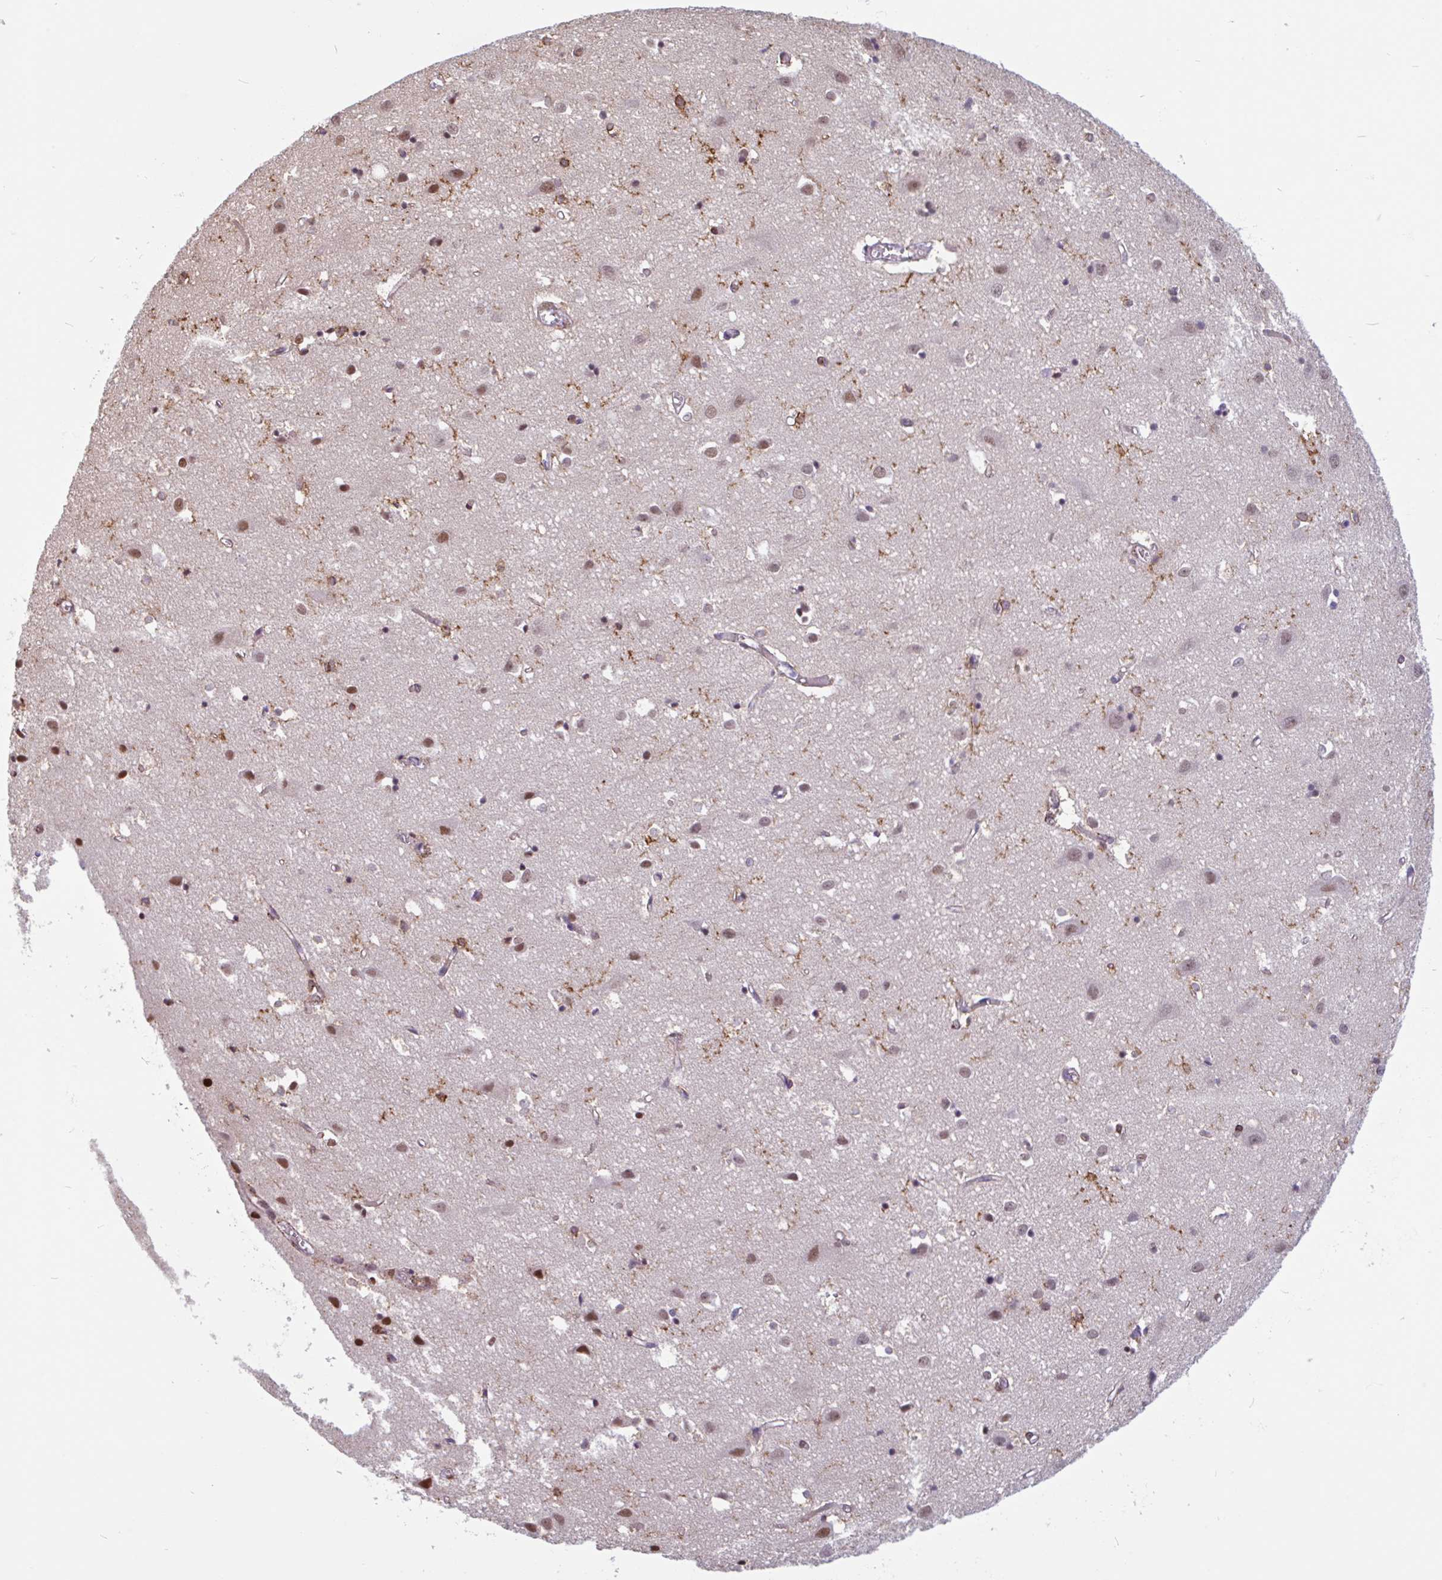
{"staining": {"intensity": "negative", "quantity": "none", "location": "none"}, "tissue": "cerebral cortex", "cell_type": "Endothelial cells", "image_type": "normal", "snomed": [{"axis": "morphology", "description": "Normal tissue, NOS"}, {"axis": "topography", "description": "Cerebral cortex"}], "caption": "Normal cerebral cortex was stained to show a protein in brown. There is no significant positivity in endothelial cells. Nuclei are stained in blue.", "gene": "TMEM119", "patient": {"sex": "male", "age": 70}}